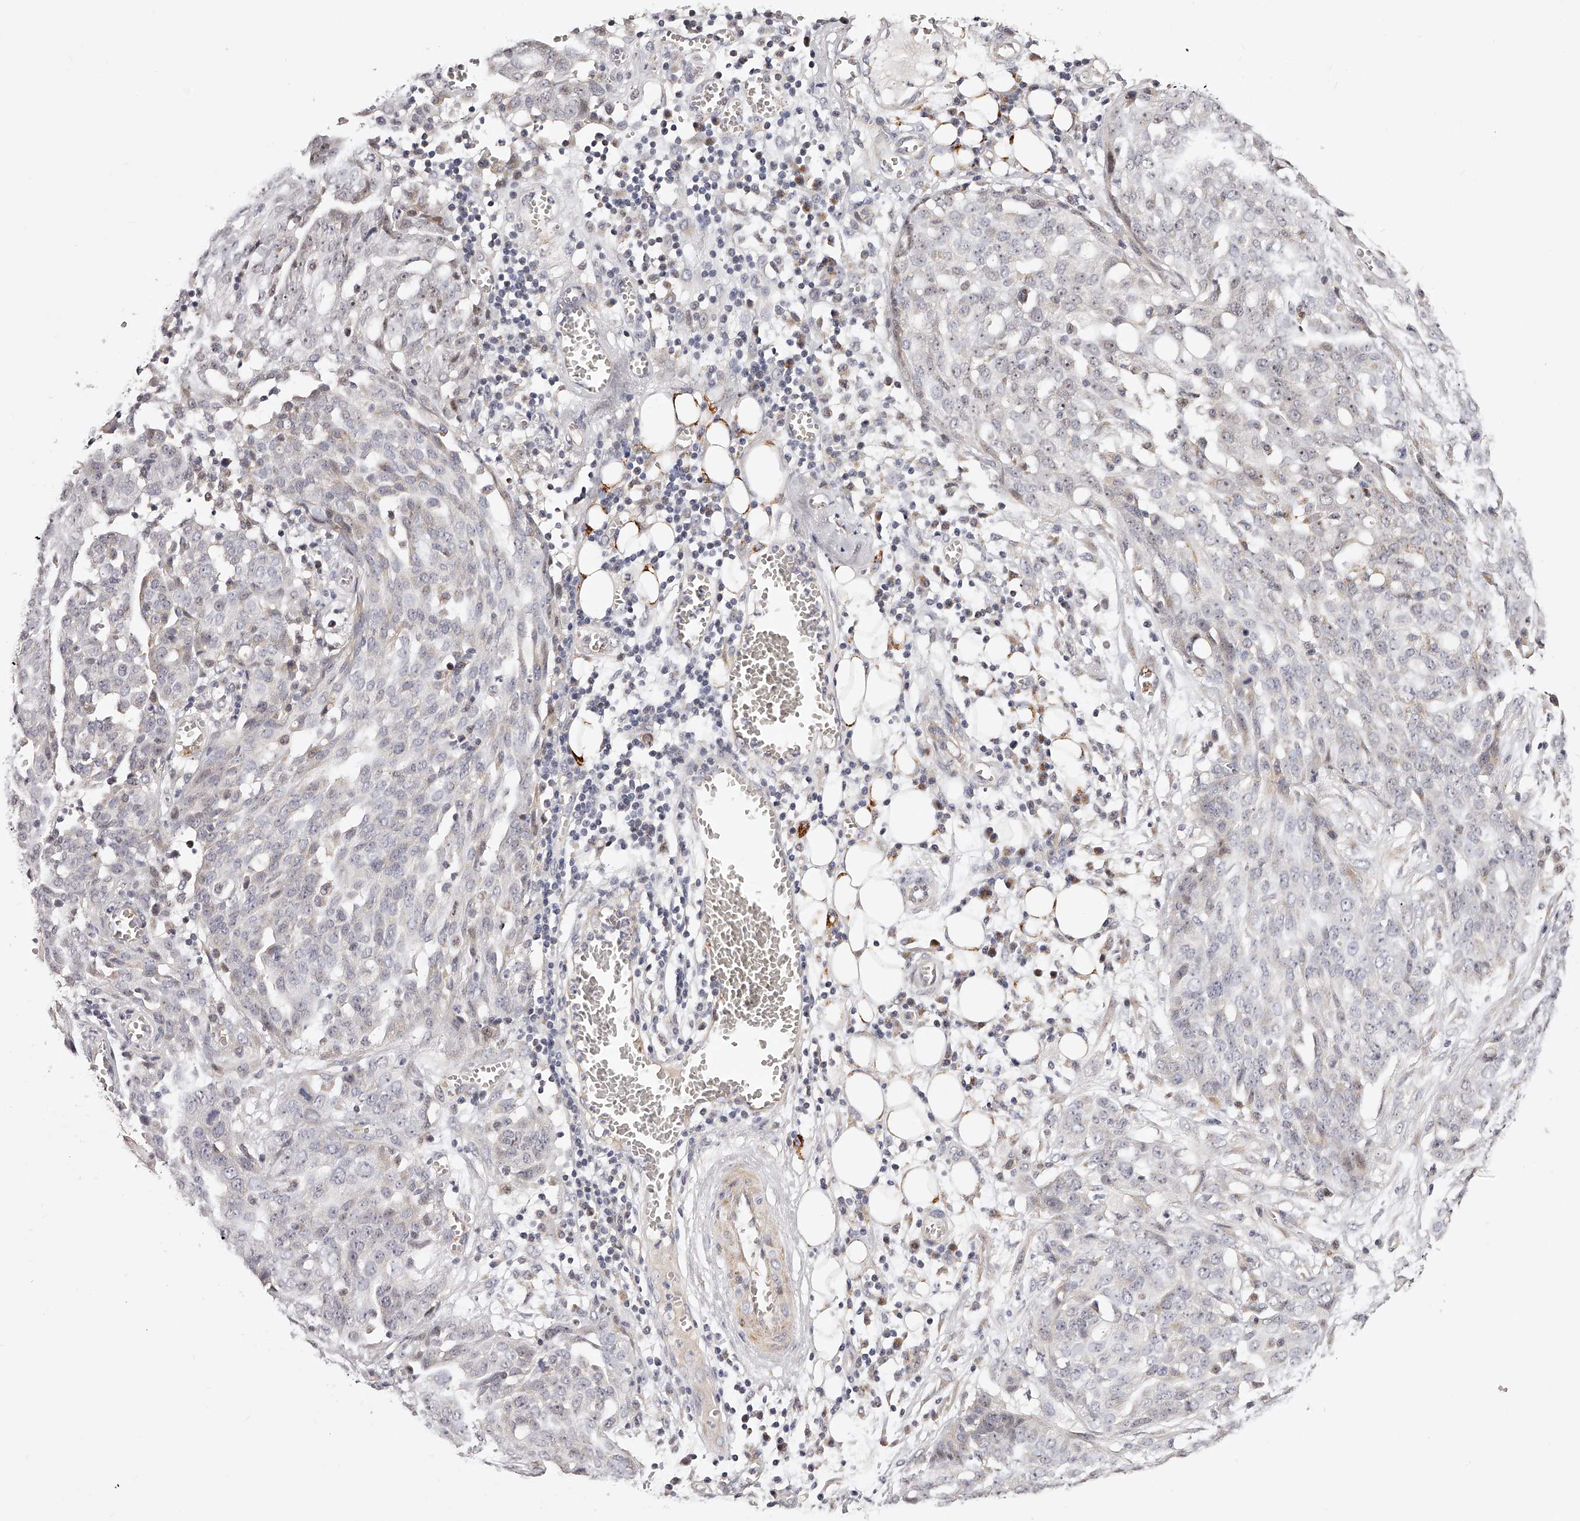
{"staining": {"intensity": "negative", "quantity": "none", "location": "none"}, "tissue": "ovarian cancer", "cell_type": "Tumor cells", "image_type": "cancer", "snomed": [{"axis": "morphology", "description": "Cystadenocarcinoma, serous, NOS"}, {"axis": "topography", "description": "Soft tissue"}, {"axis": "topography", "description": "Ovary"}], "caption": "A micrograph of ovarian serous cystadenocarcinoma stained for a protein demonstrates no brown staining in tumor cells.", "gene": "ZNF502", "patient": {"sex": "female", "age": 57}}